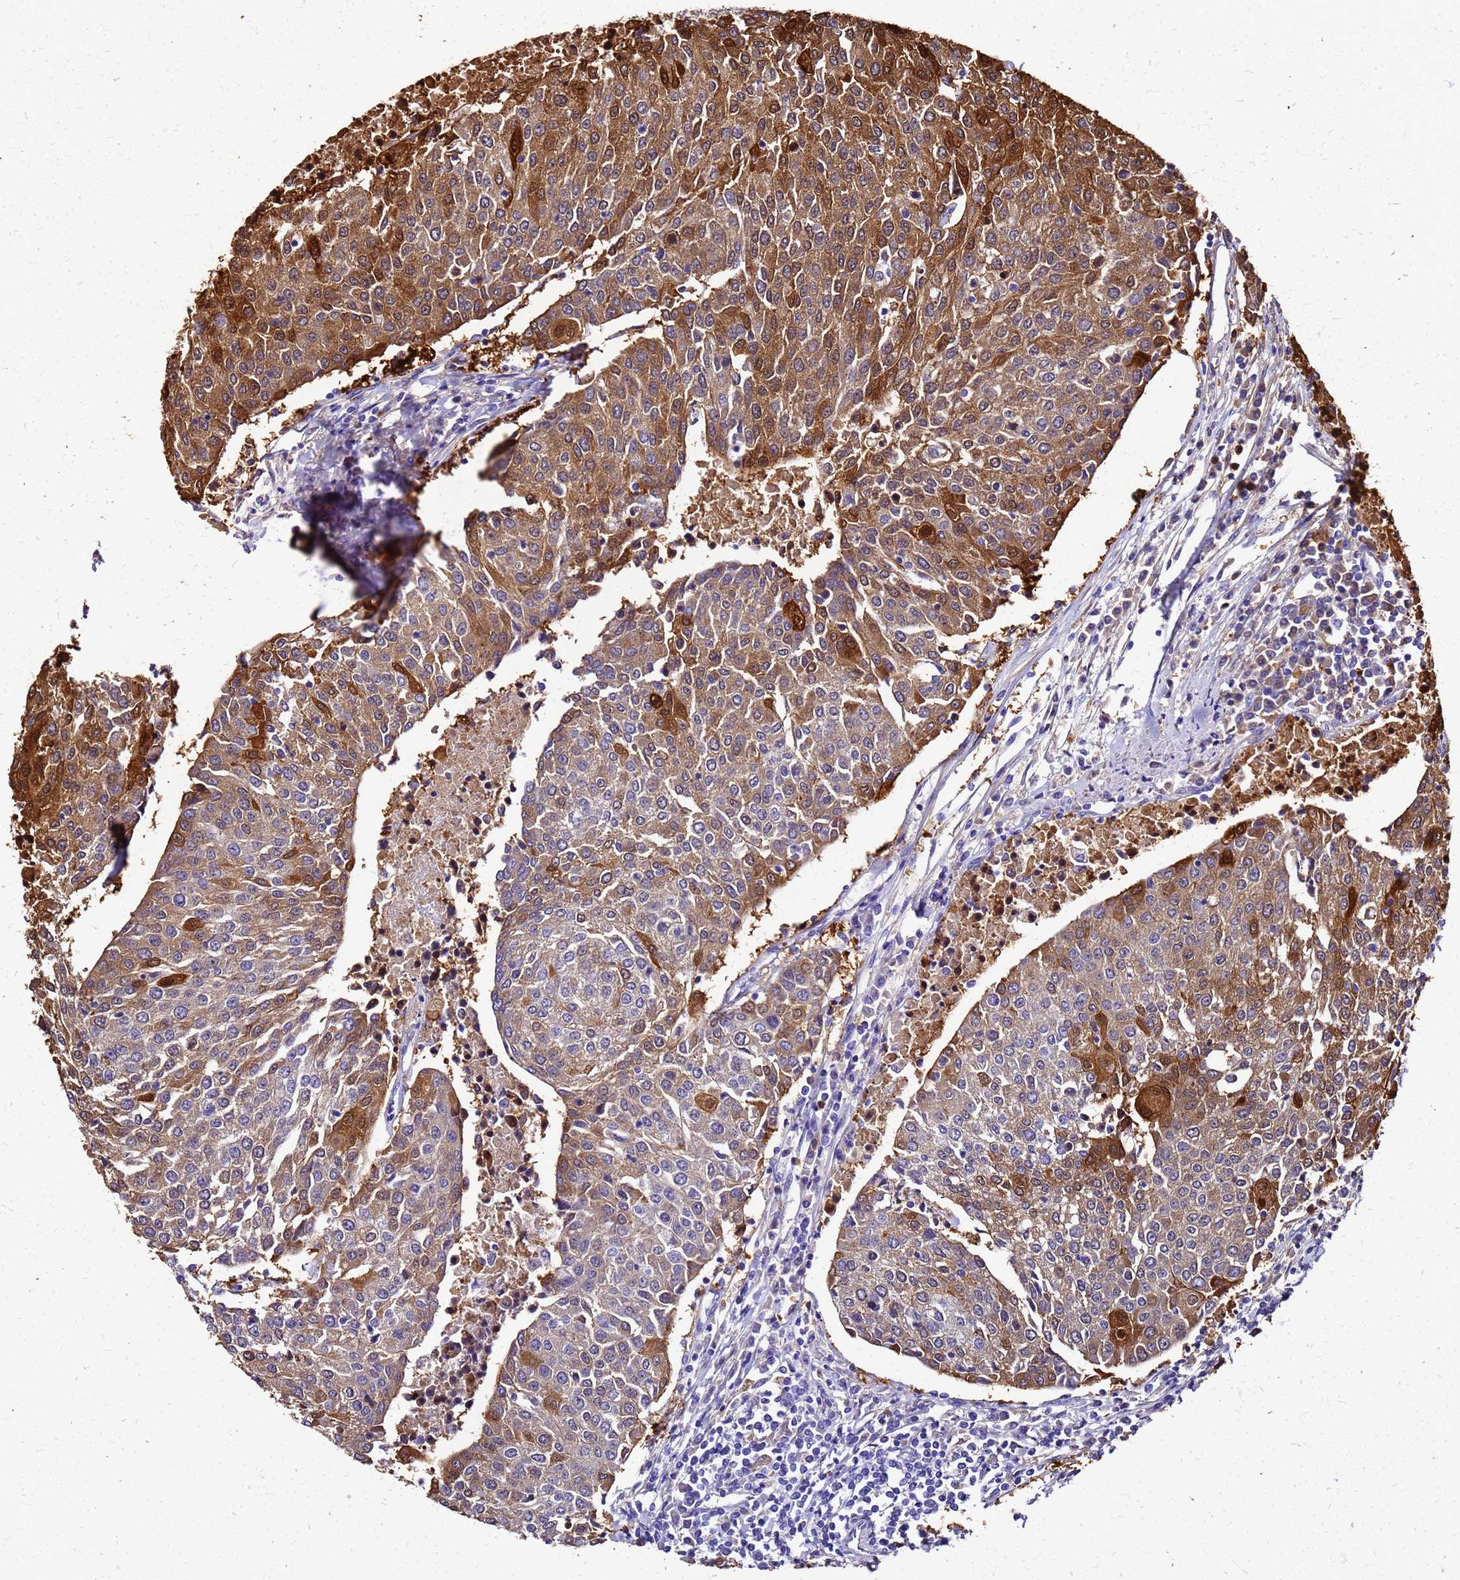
{"staining": {"intensity": "strong", "quantity": "25%-75%", "location": "cytoplasmic/membranous,nuclear"}, "tissue": "urothelial cancer", "cell_type": "Tumor cells", "image_type": "cancer", "snomed": [{"axis": "morphology", "description": "Urothelial carcinoma, High grade"}, {"axis": "topography", "description": "Urinary bladder"}], "caption": "This image displays immunohistochemistry staining of urothelial cancer, with high strong cytoplasmic/membranous and nuclear expression in approximately 25%-75% of tumor cells.", "gene": "S100A11", "patient": {"sex": "female", "age": 85}}